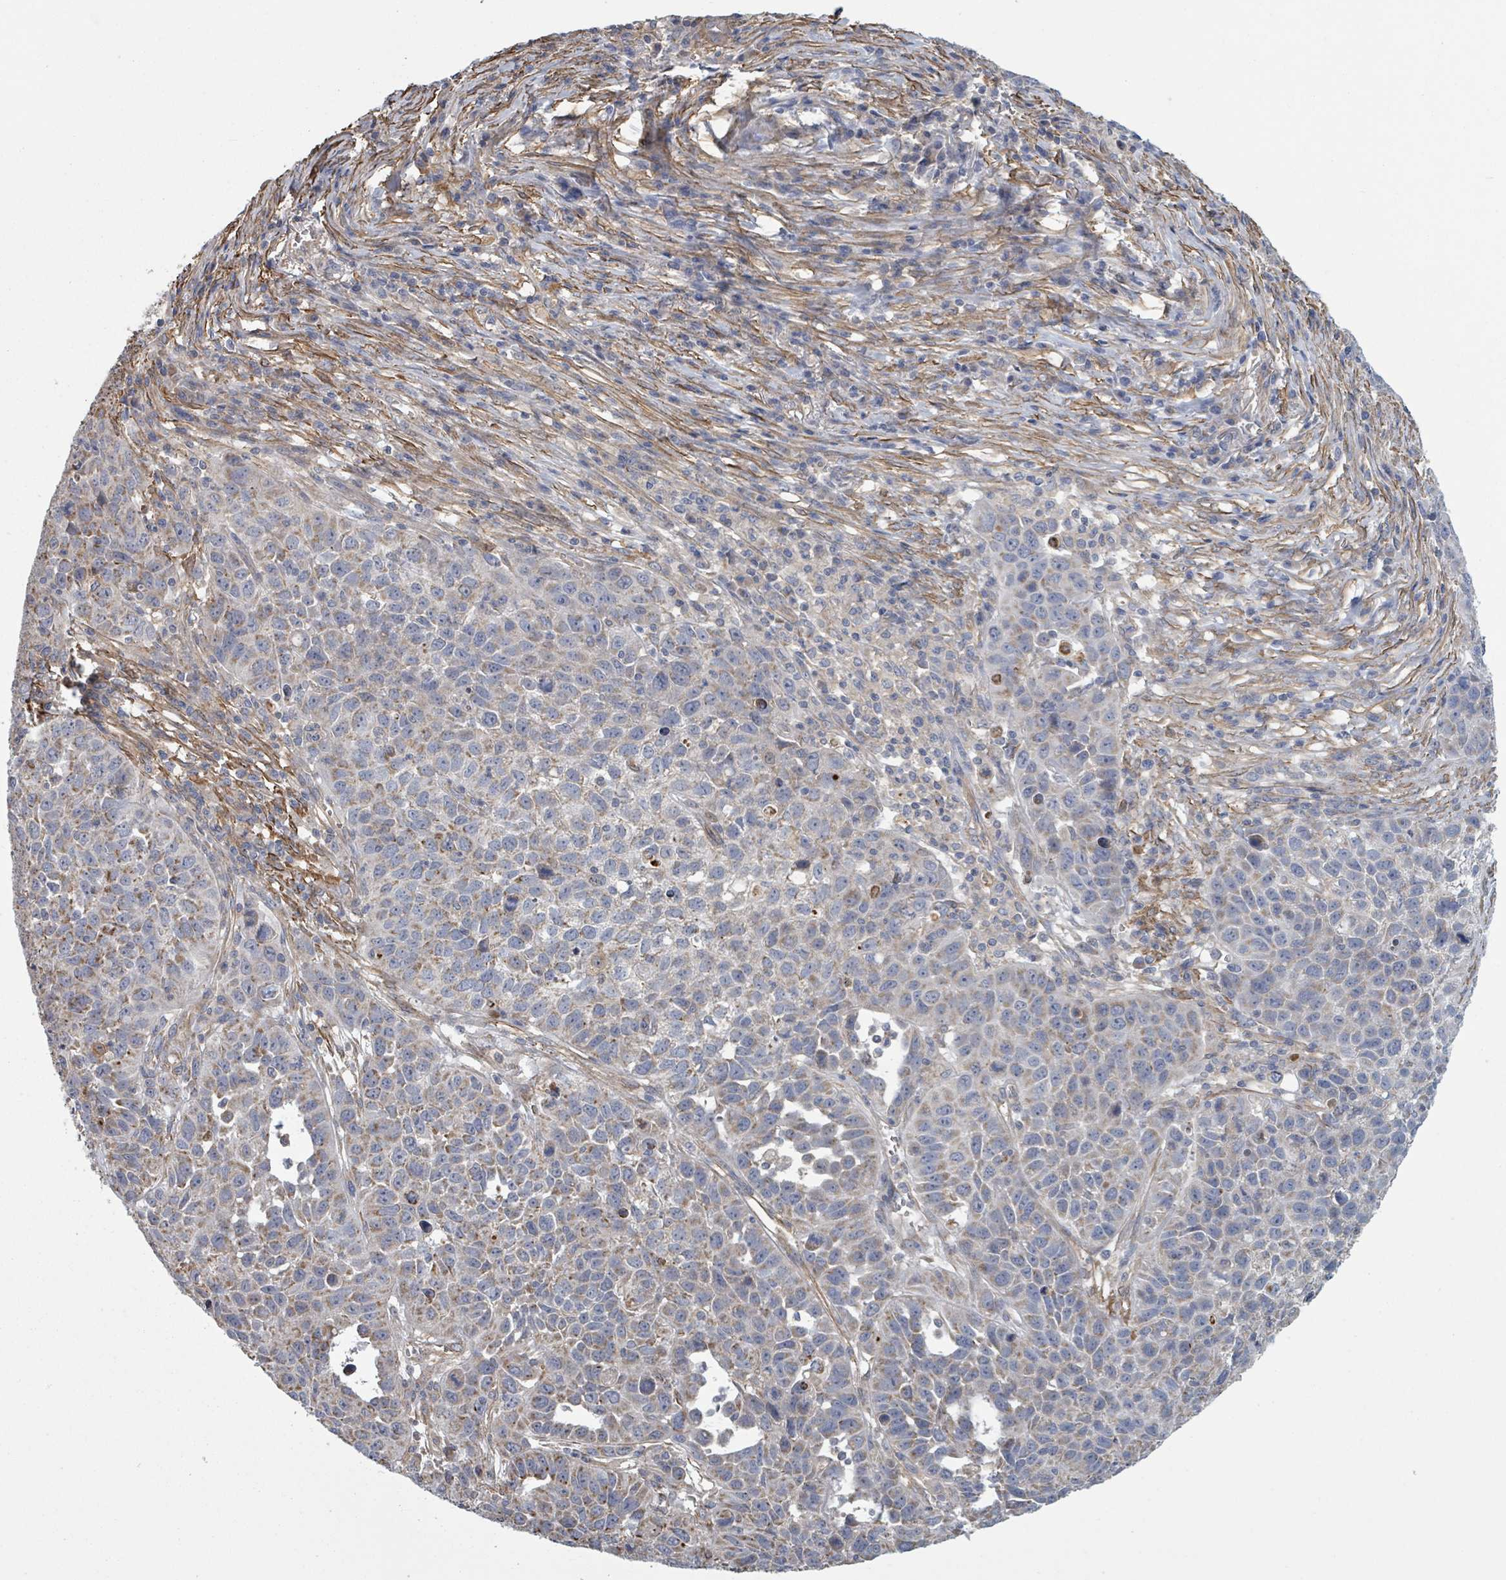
{"staining": {"intensity": "weak", "quantity": "25%-75%", "location": "cytoplasmic/membranous"}, "tissue": "lung cancer", "cell_type": "Tumor cells", "image_type": "cancer", "snomed": [{"axis": "morphology", "description": "Squamous cell carcinoma, NOS"}, {"axis": "topography", "description": "Lung"}], "caption": "Human lung squamous cell carcinoma stained for a protein (brown) displays weak cytoplasmic/membranous positive staining in about 25%-75% of tumor cells.", "gene": "ADCK1", "patient": {"sex": "male", "age": 76}}